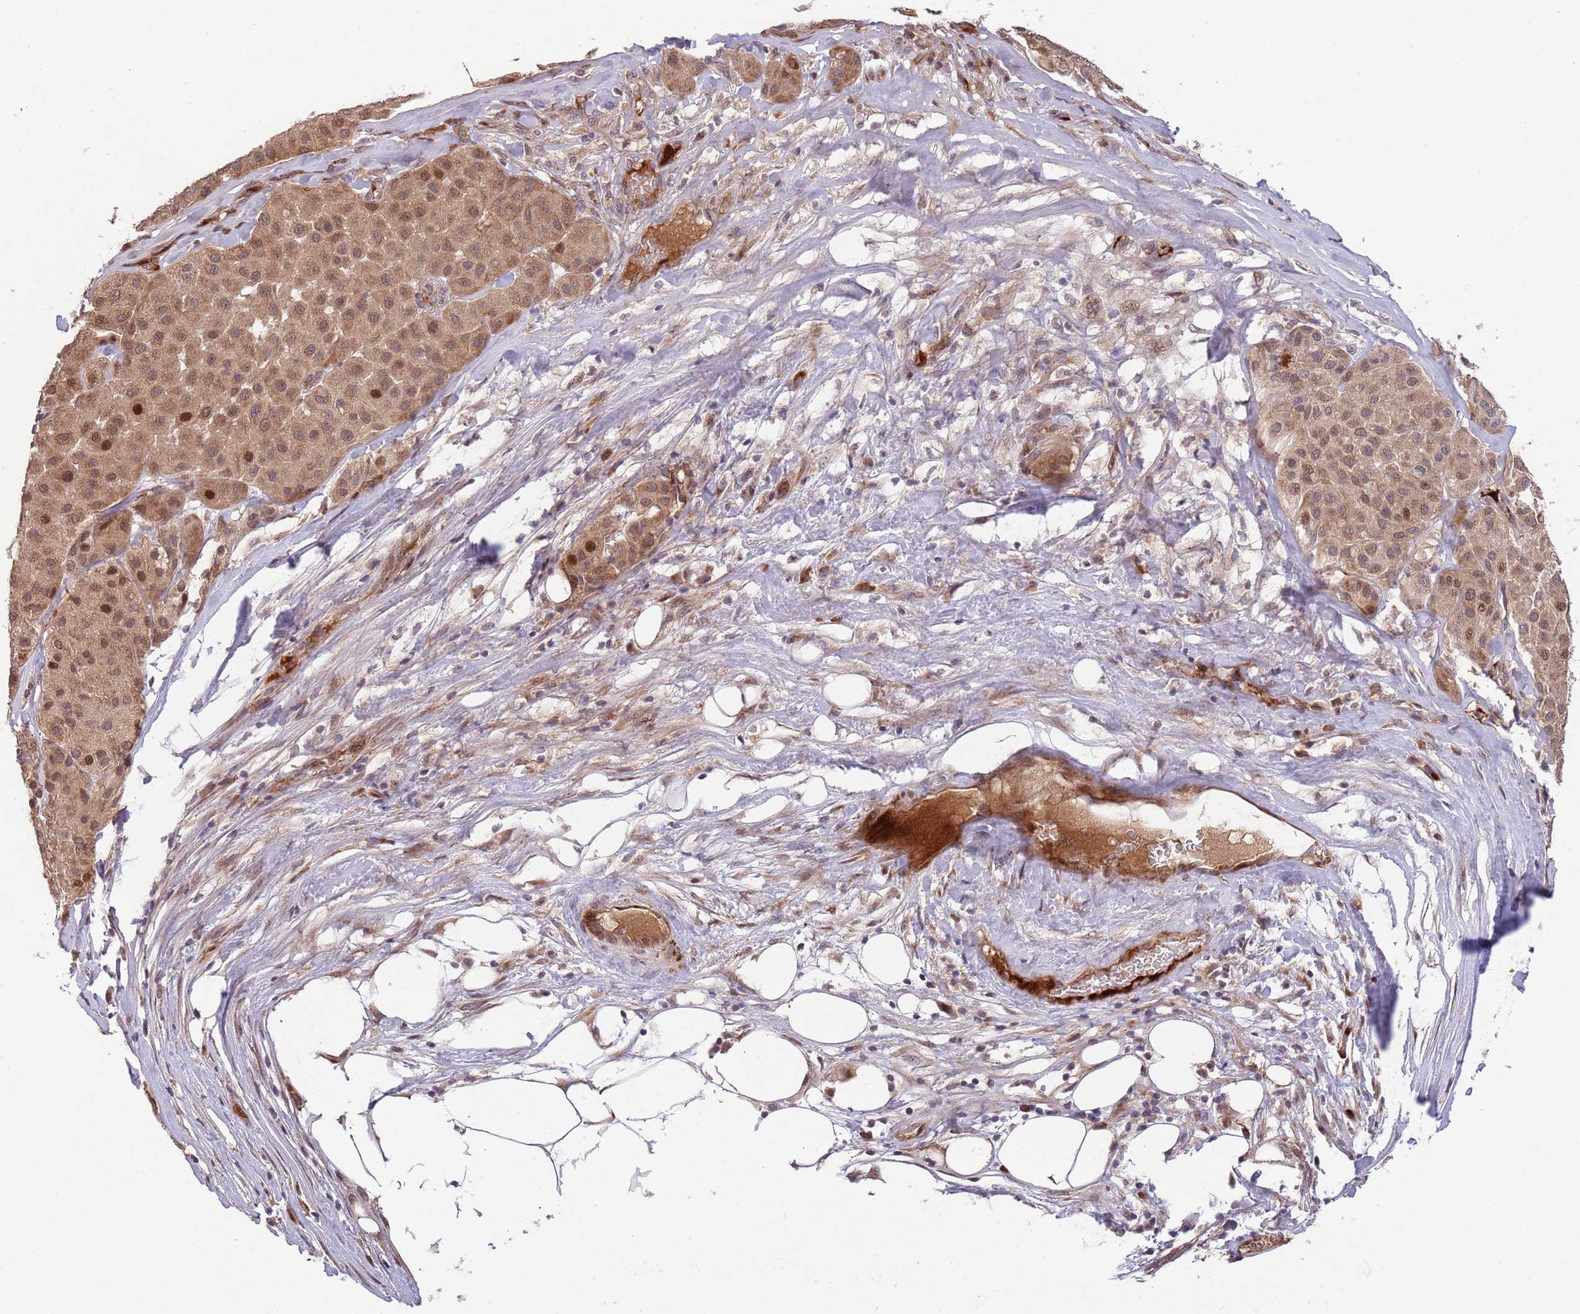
{"staining": {"intensity": "moderate", "quantity": ">75%", "location": "cytoplasmic/membranous,nuclear"}, "tissue": "melanoma", "cell_type": "Tumor cells", "image_type": "cancer", "snomed": [{"axis": "morphology", "description": "Malignant melanoma, Metastatic site"}, {"axis": "topography", "description": "Smooth muscle"}], "caption": "Approximately >75% of tumor cells in malignant melanoma (metastatic site) reveal moderate cytoplasmic/membranous and nuclear protein positivity as visualized by brown immunohistochemical staining.", "gene": "NT5DC4", "patient": {"sex": "male", "age": 41}}